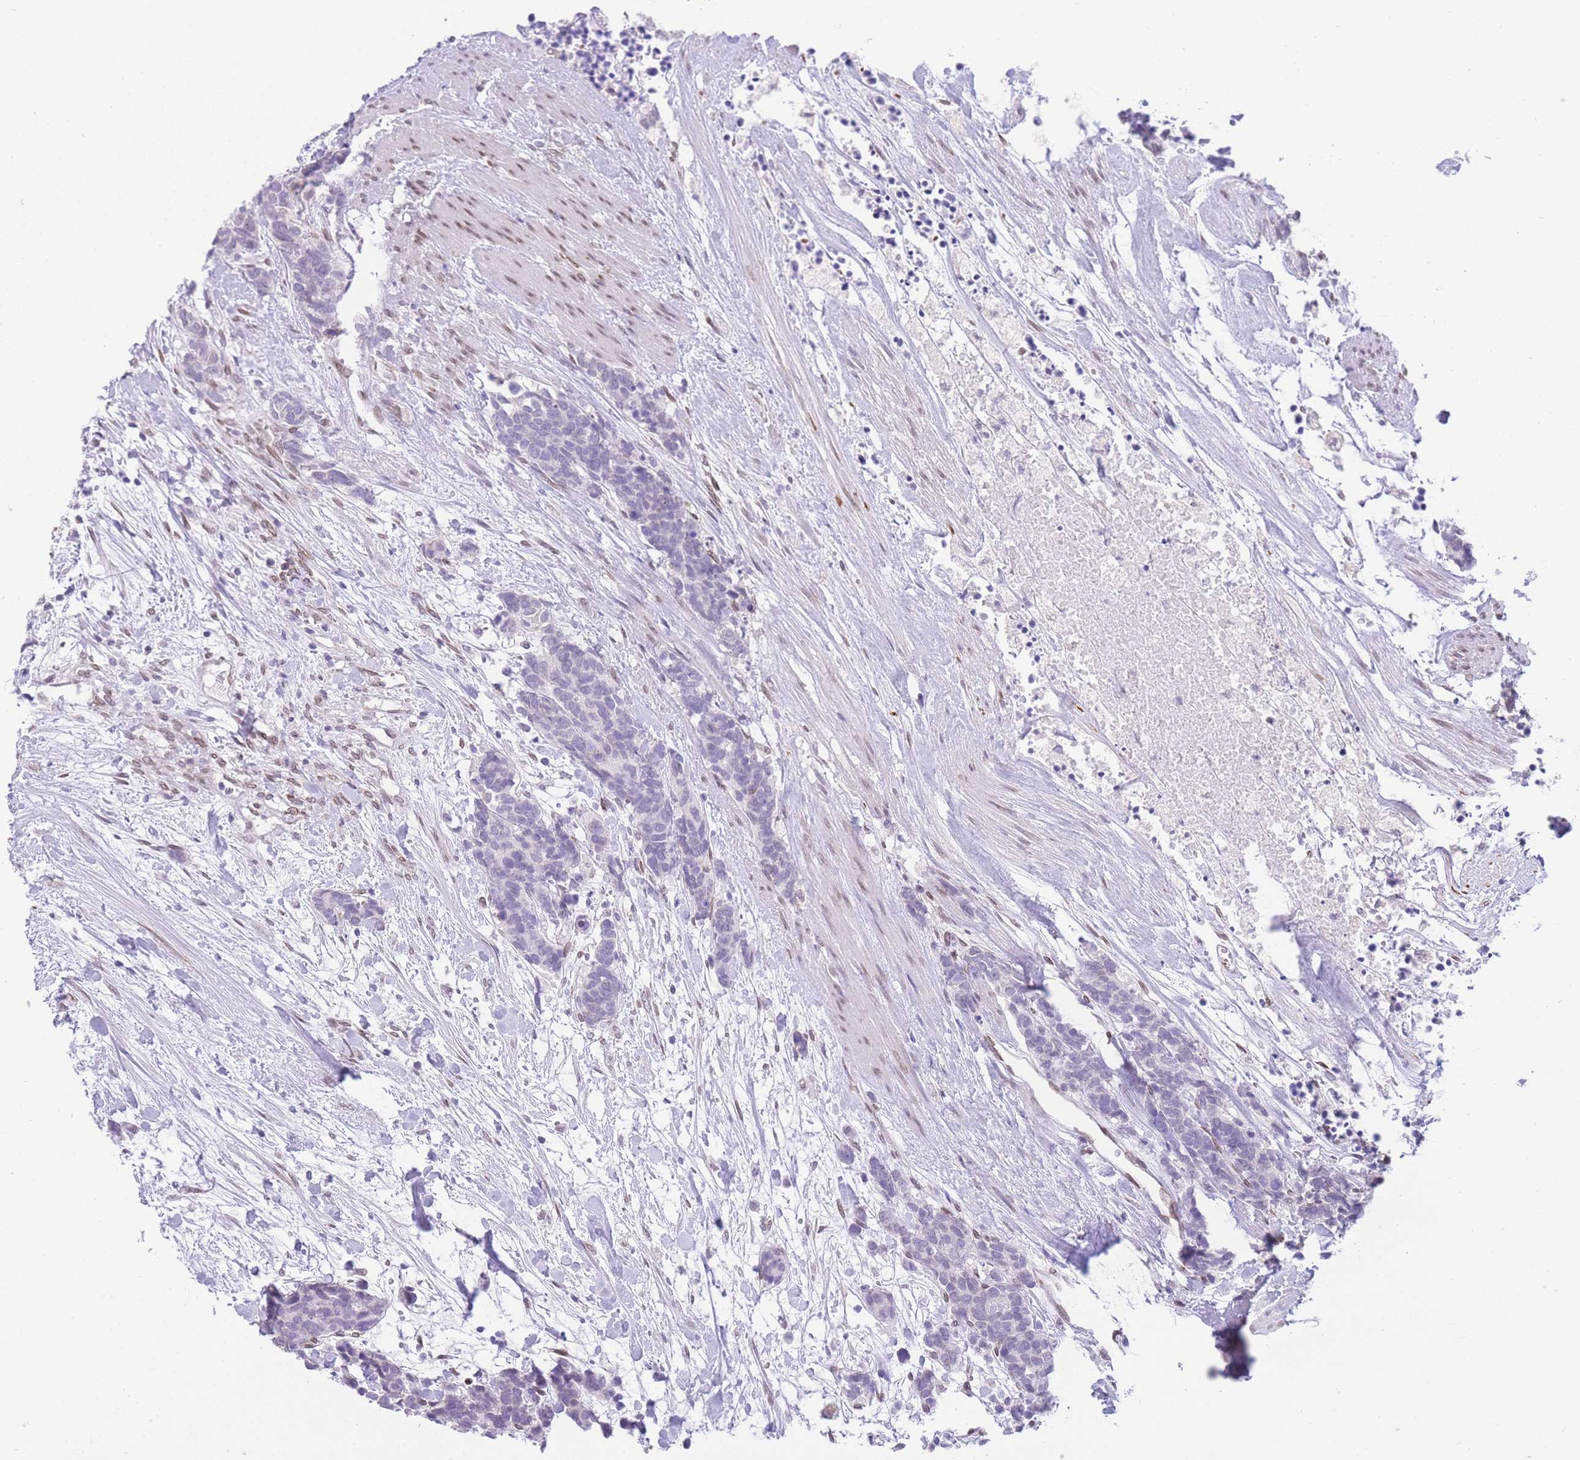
{"staining": {"intensity": "negative", "quantity": "none", "location": "none"}, "tissue": "carcinoid", "cell_type": "Tumor cells", "image_type": "cancer", "snomed": [{"axis": "morphology", "description": "Carcinoma, NOS"}, {"axis": "morphology", "description": "Carcinoid, malignant, NOS"}, {"axis": "topography", "description": "Prostate"}], "caption": "This is an immunohistochemistry (IHC) histopathology image of carcinoid. There is no expression in tumor cells.", "gene": "OR10AD1", "patient": {"sex": "male", "age": 57}}